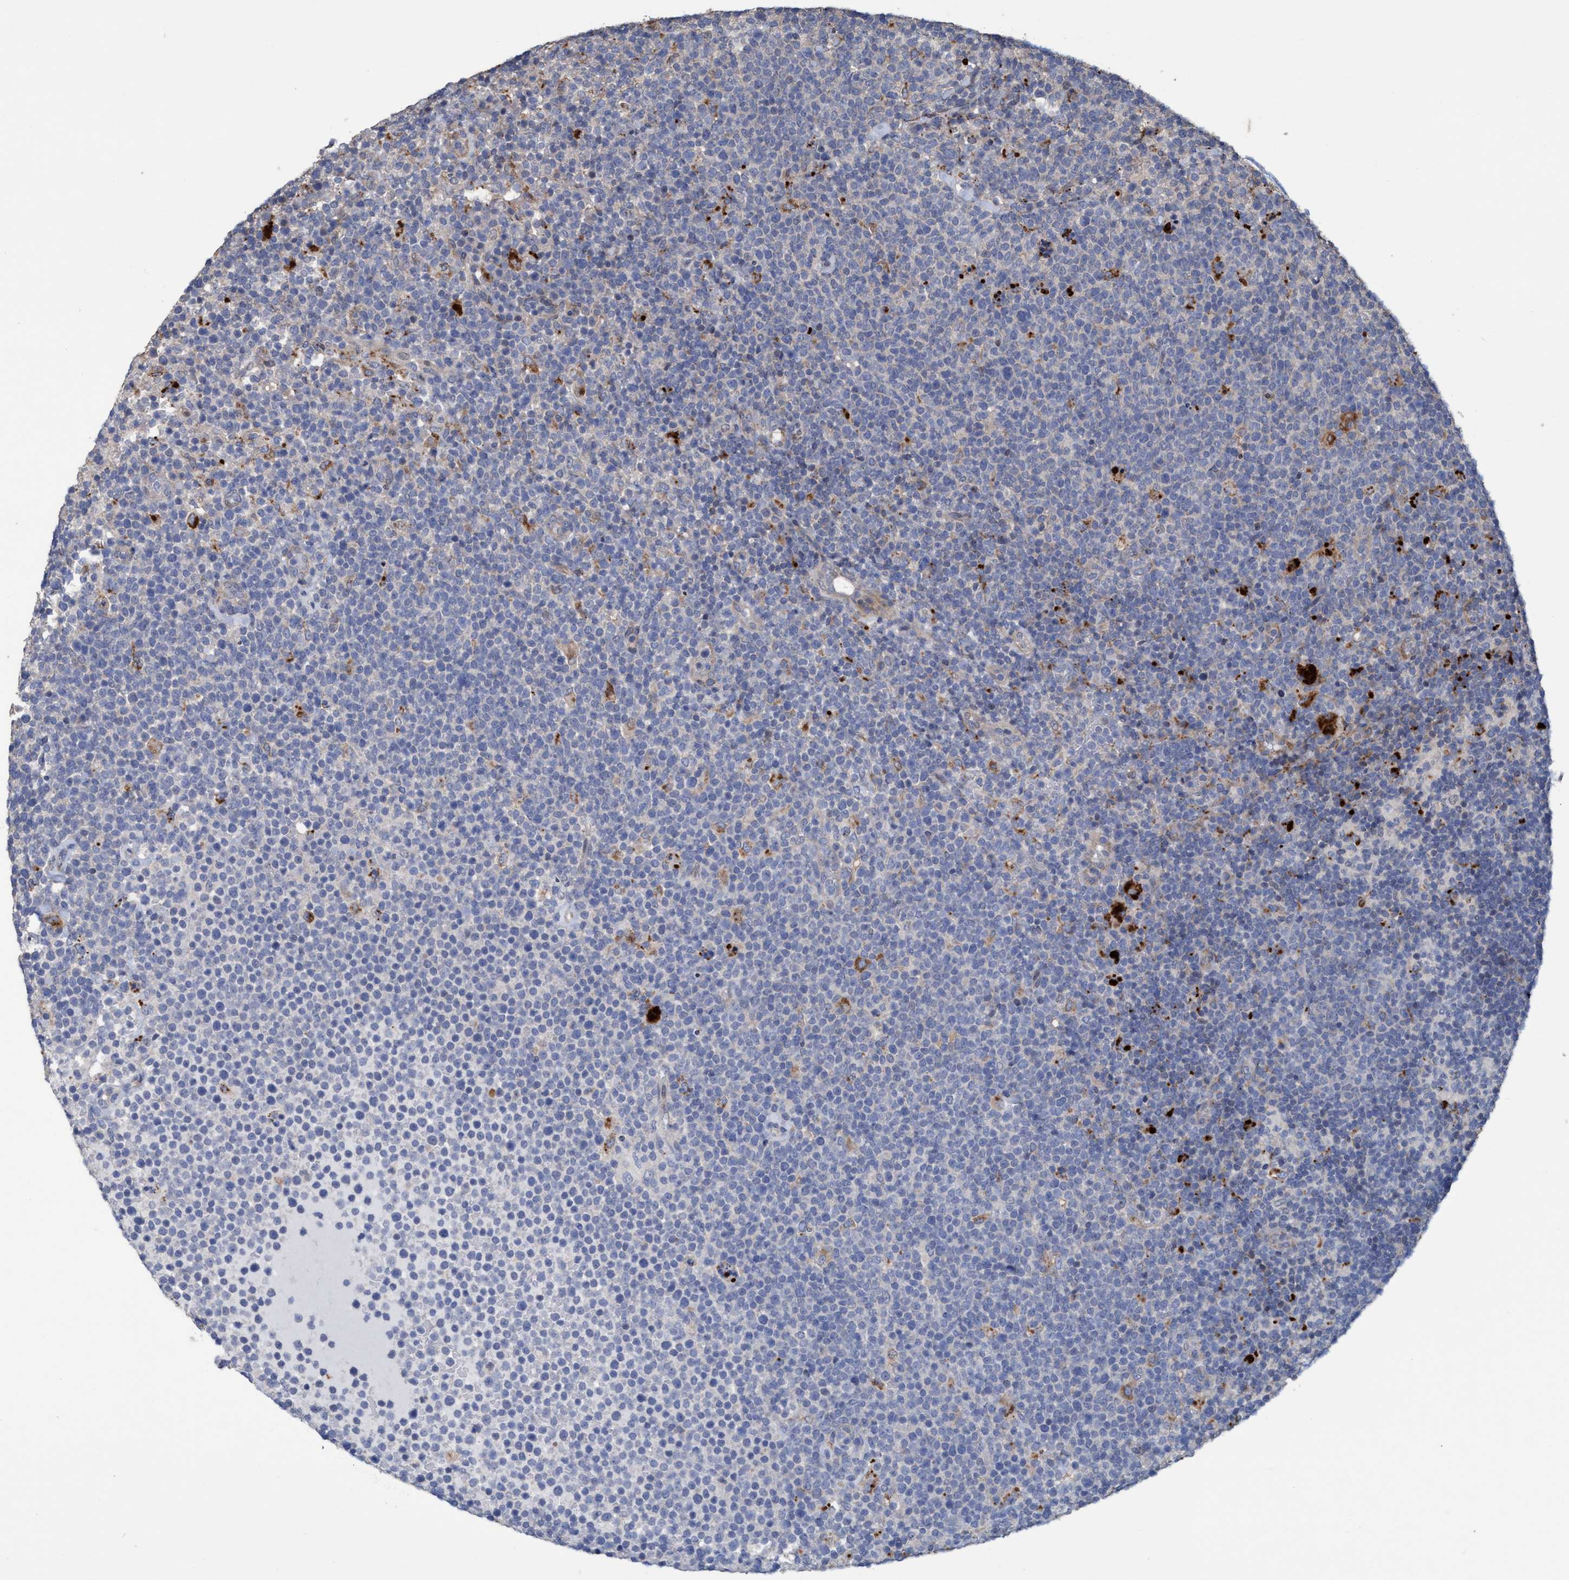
{"staining": {"intensity": "negative", "quantity": "none", "location": "none"}, "tissue": "lymphoma", "cell_type": "Tumor cells", "image_type": "cancer", "snomed": [{"axis": "morphology", "description": "Malignant lymphoma, non-Hodgkin's type, High grade"}, {"axis": "topography", "description": "Lymph node"}], "caption": "Malignant lymphoma, non-Hodgkin's type (high-grade) was stained to show a protein in brown. There is no significant expression in tumor cells. (DAB immunohistochemistry (IHC), high magnification).", "gene": "BBS9", "patient": {"sex": "male", "age": 61}}